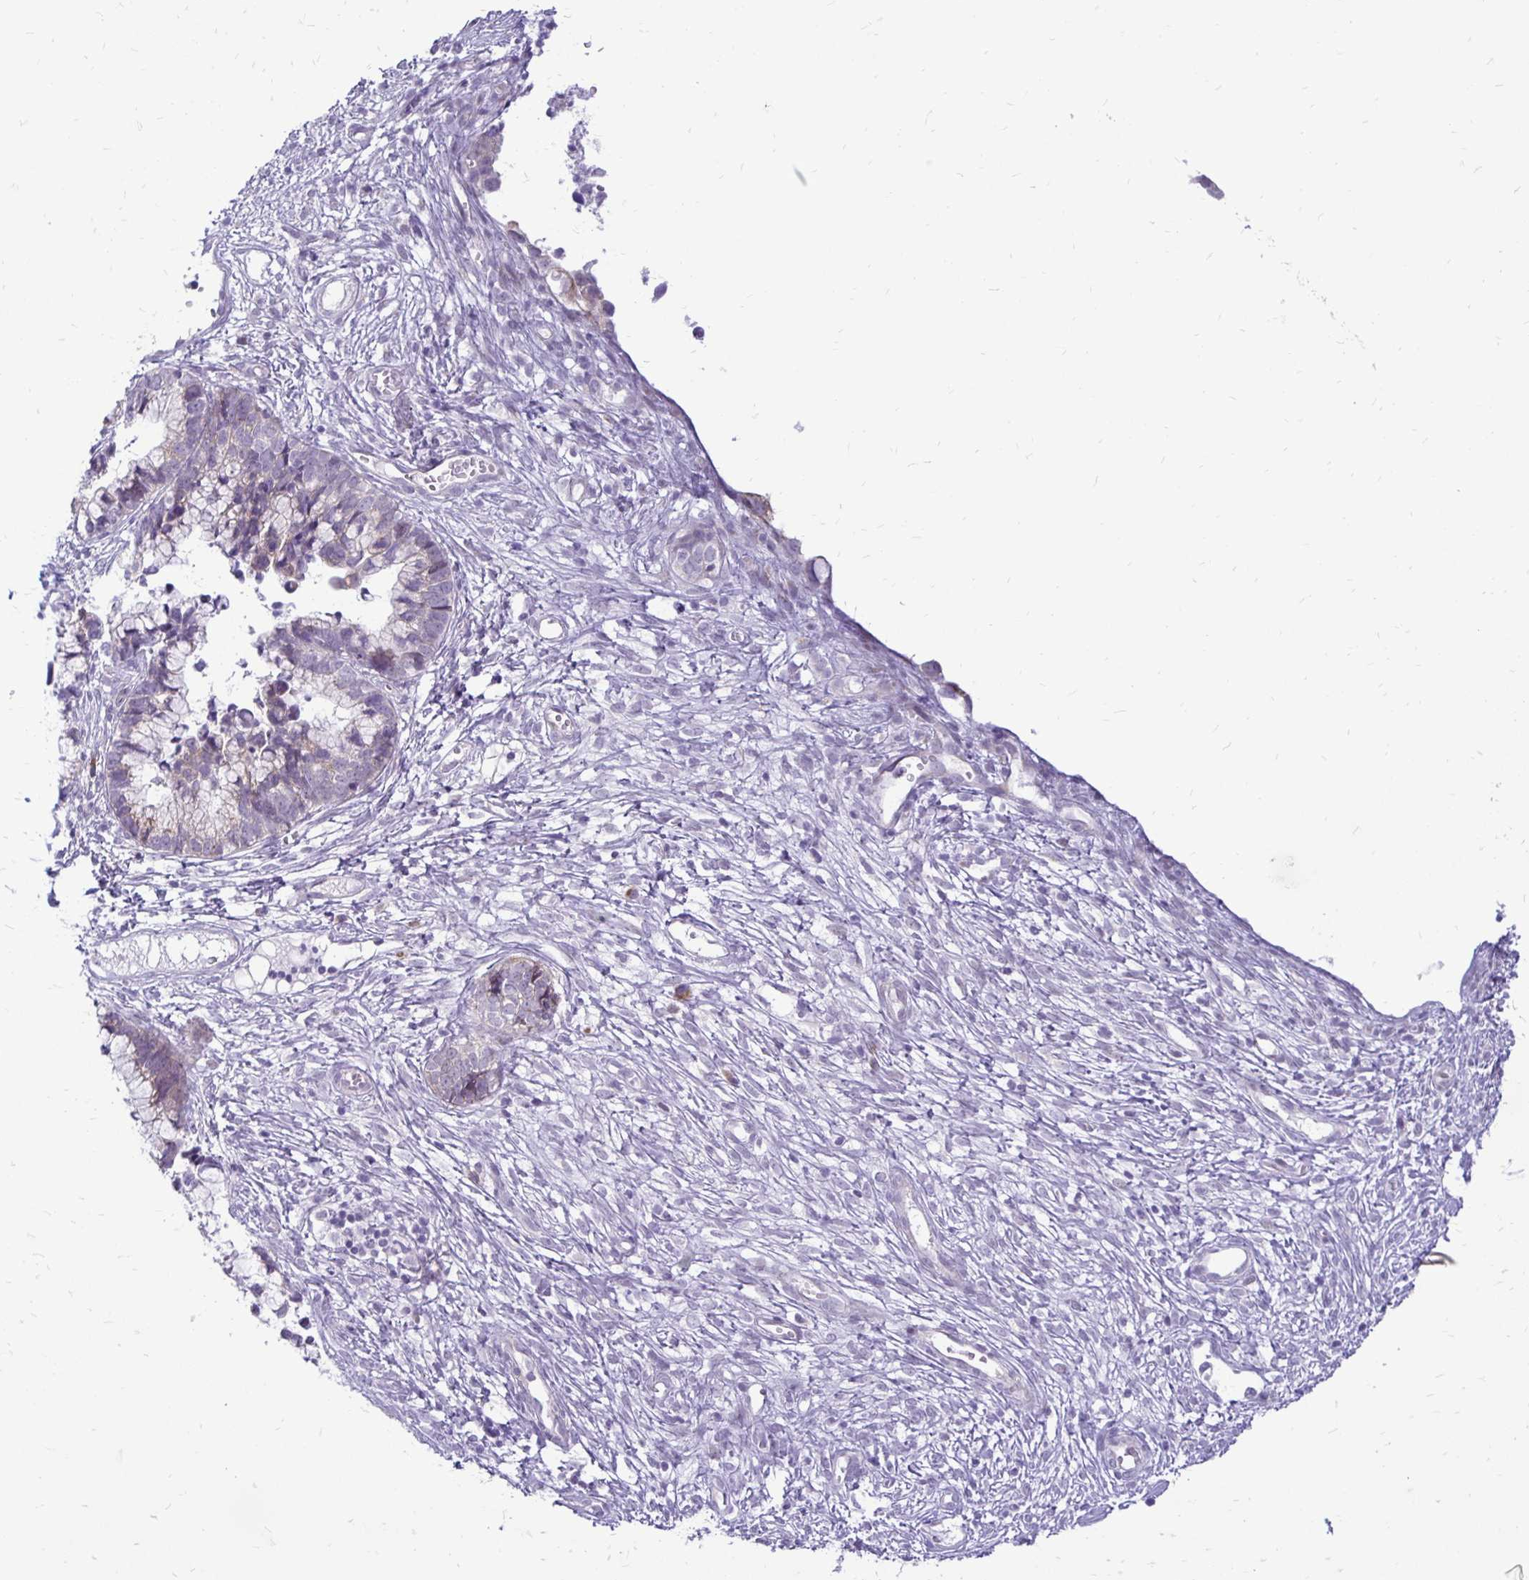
{"staining": {"intensity": "moderate", "quantity": "<25%", "location": "cytoplasmic/membranous"}, "tissue": "cervical cancer", "cell_type": "Tumor cells", "image_type": "cancer", "snomed": [{"axis": "morphology", "description": "Adenocarcinoma, NOS"}, {"axis": "topography", "description": "Cervix"}], "caption": "High-power microscopy captured an immunohistochemistry histopathology image of cervical adenocarcinoma, revealing moderate cytoplasmic/membranous staining in approximately <25% of tumor cells.", "gene": "EPYC", "patient": {"sex": "female", "age": 44}}